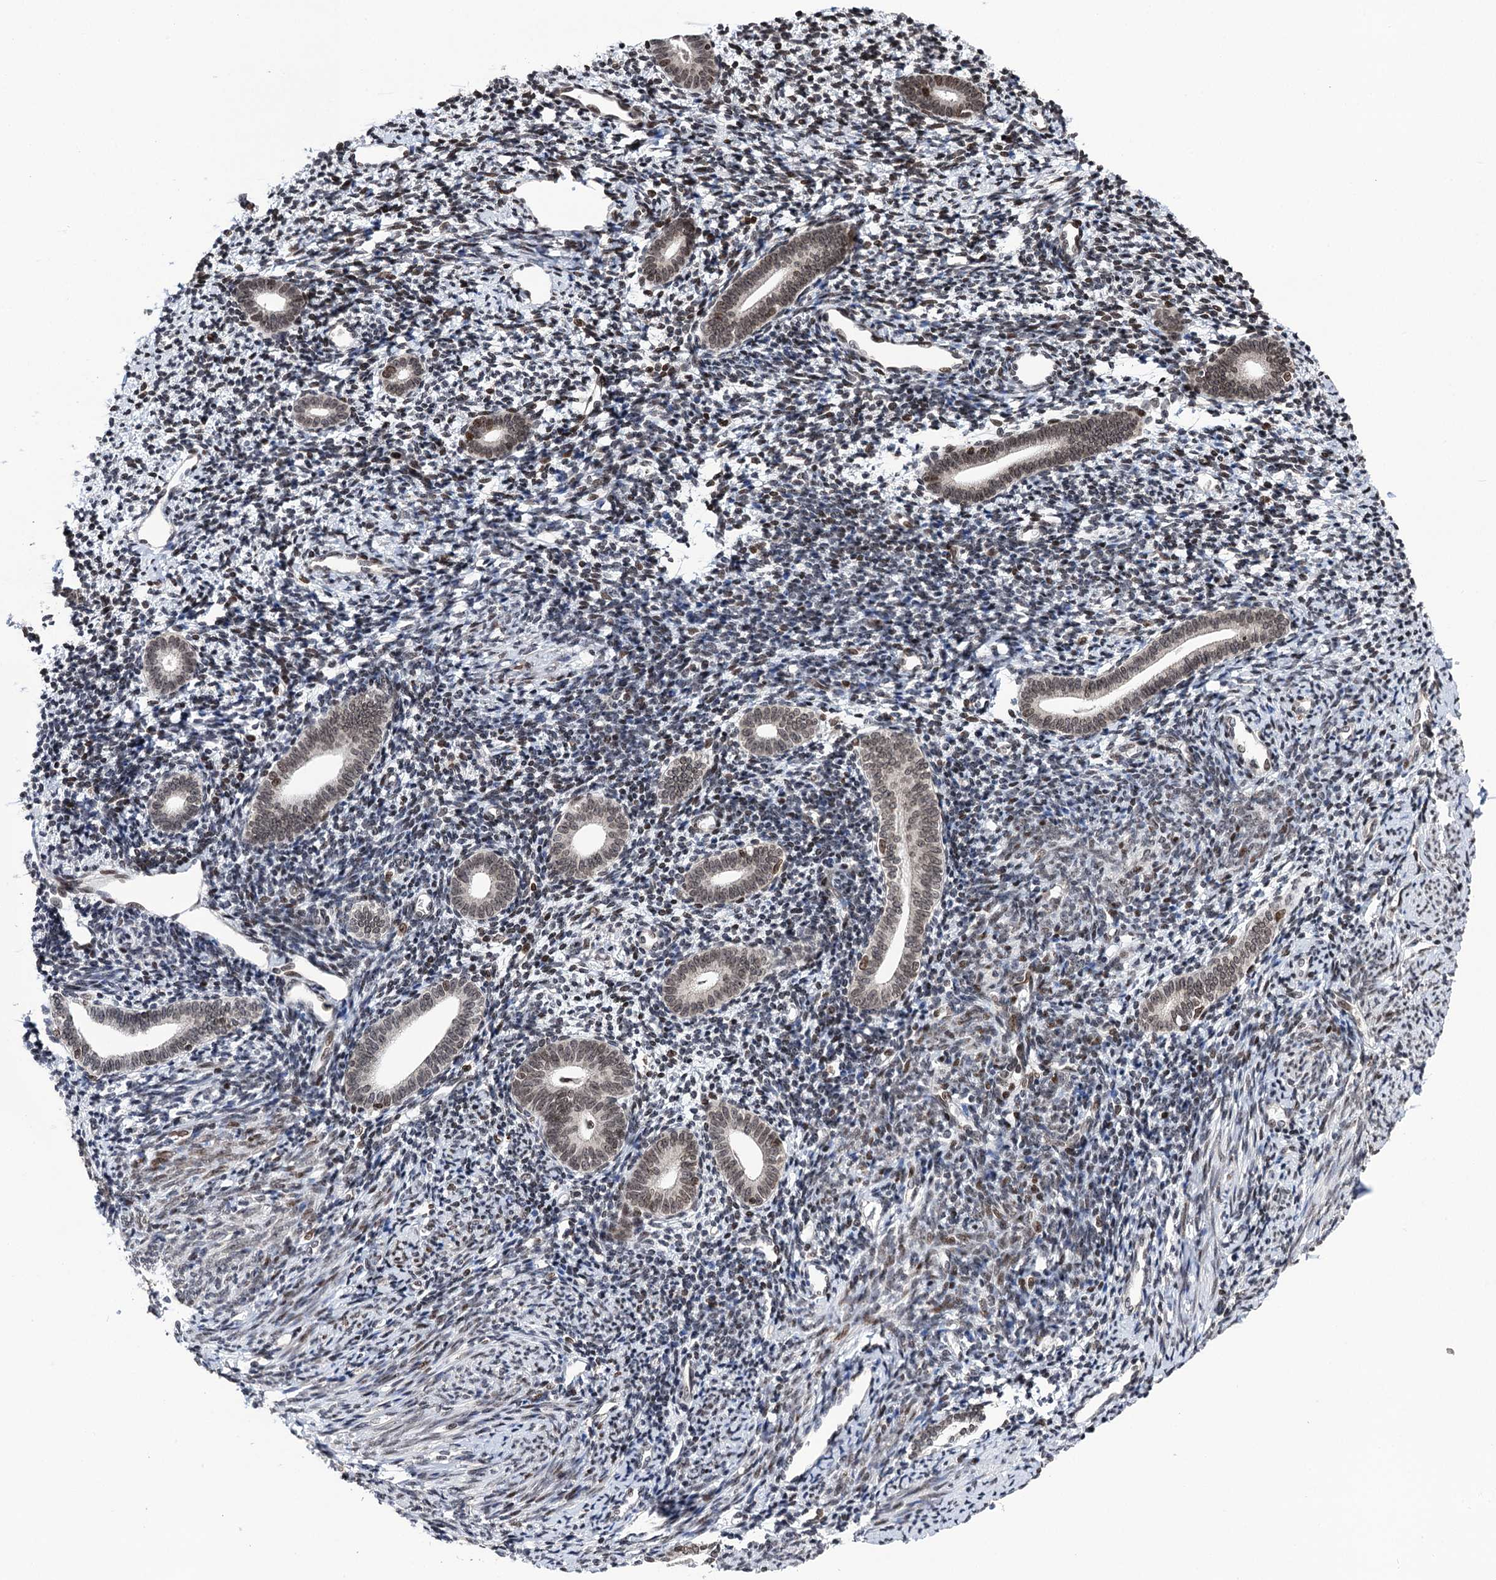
{"staining": {"intensity": "moderate", "quantity": "<25%", "location": "nuclear"}, "tissue": "endometrium", "cell_type": "Cells in endometrial stroma", "image_type": "normal", "snomed": [{"axis": "morphology", "description": "Normal tissue, NOS"}, {"axis": "topography", "description": "Endometrium"}], "caption": "Protein analysis of benign endometrium reveals moderate nuclear positivity in approximately <25% of cells in endometrial stroma. (Brightfield microscopy of DAB IHC at high magnification).", "gene": "CCDC77", "patient": {"sex": "female", "age": 56}}